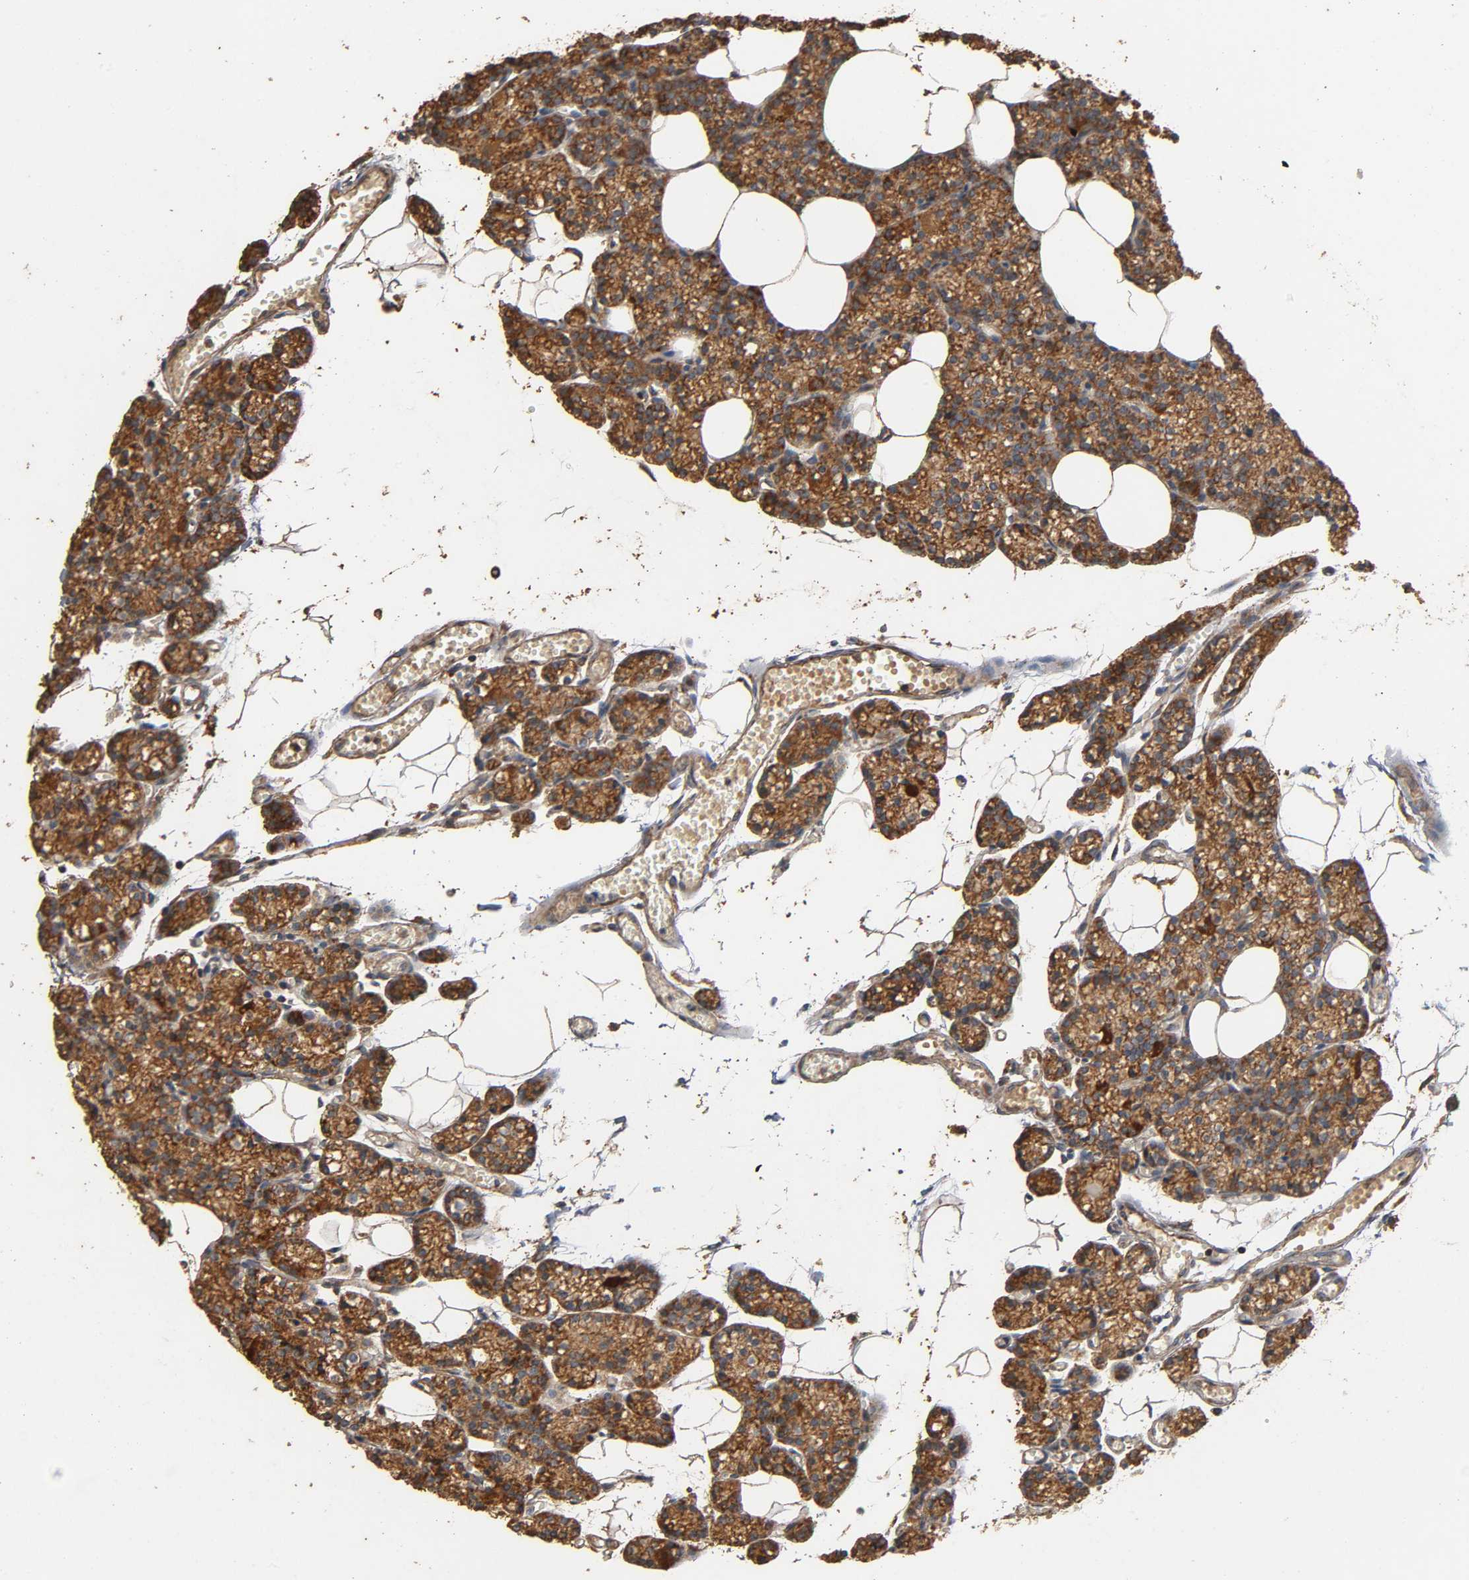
{"staining": {"intensity": "strong", "quantity": ">75%", "location": "cytoplasmic/membranous"}, "tissue": "parathyroid gland", "cell_type": "Glandular cells", "image_type": "normal", "snomed": [{"axis": "morphology", "description": "Normal tissue, NOS"}, {"axis": "topography", "description": "Parathyroid gland"}], "caption": "A brown stain highlights strong cytoplasmic/membranous expression of a protein in glandular cells of unremarkable human parathyroid gland. The staining is performed using DAB (3,3'-diaminobenzidine) brown chromogen to label protein expression. The nuclei are counter-stained blue using hematoxylin.", "gene": "NDUFS3", "patient": {"sex": "female", "age": 60}}